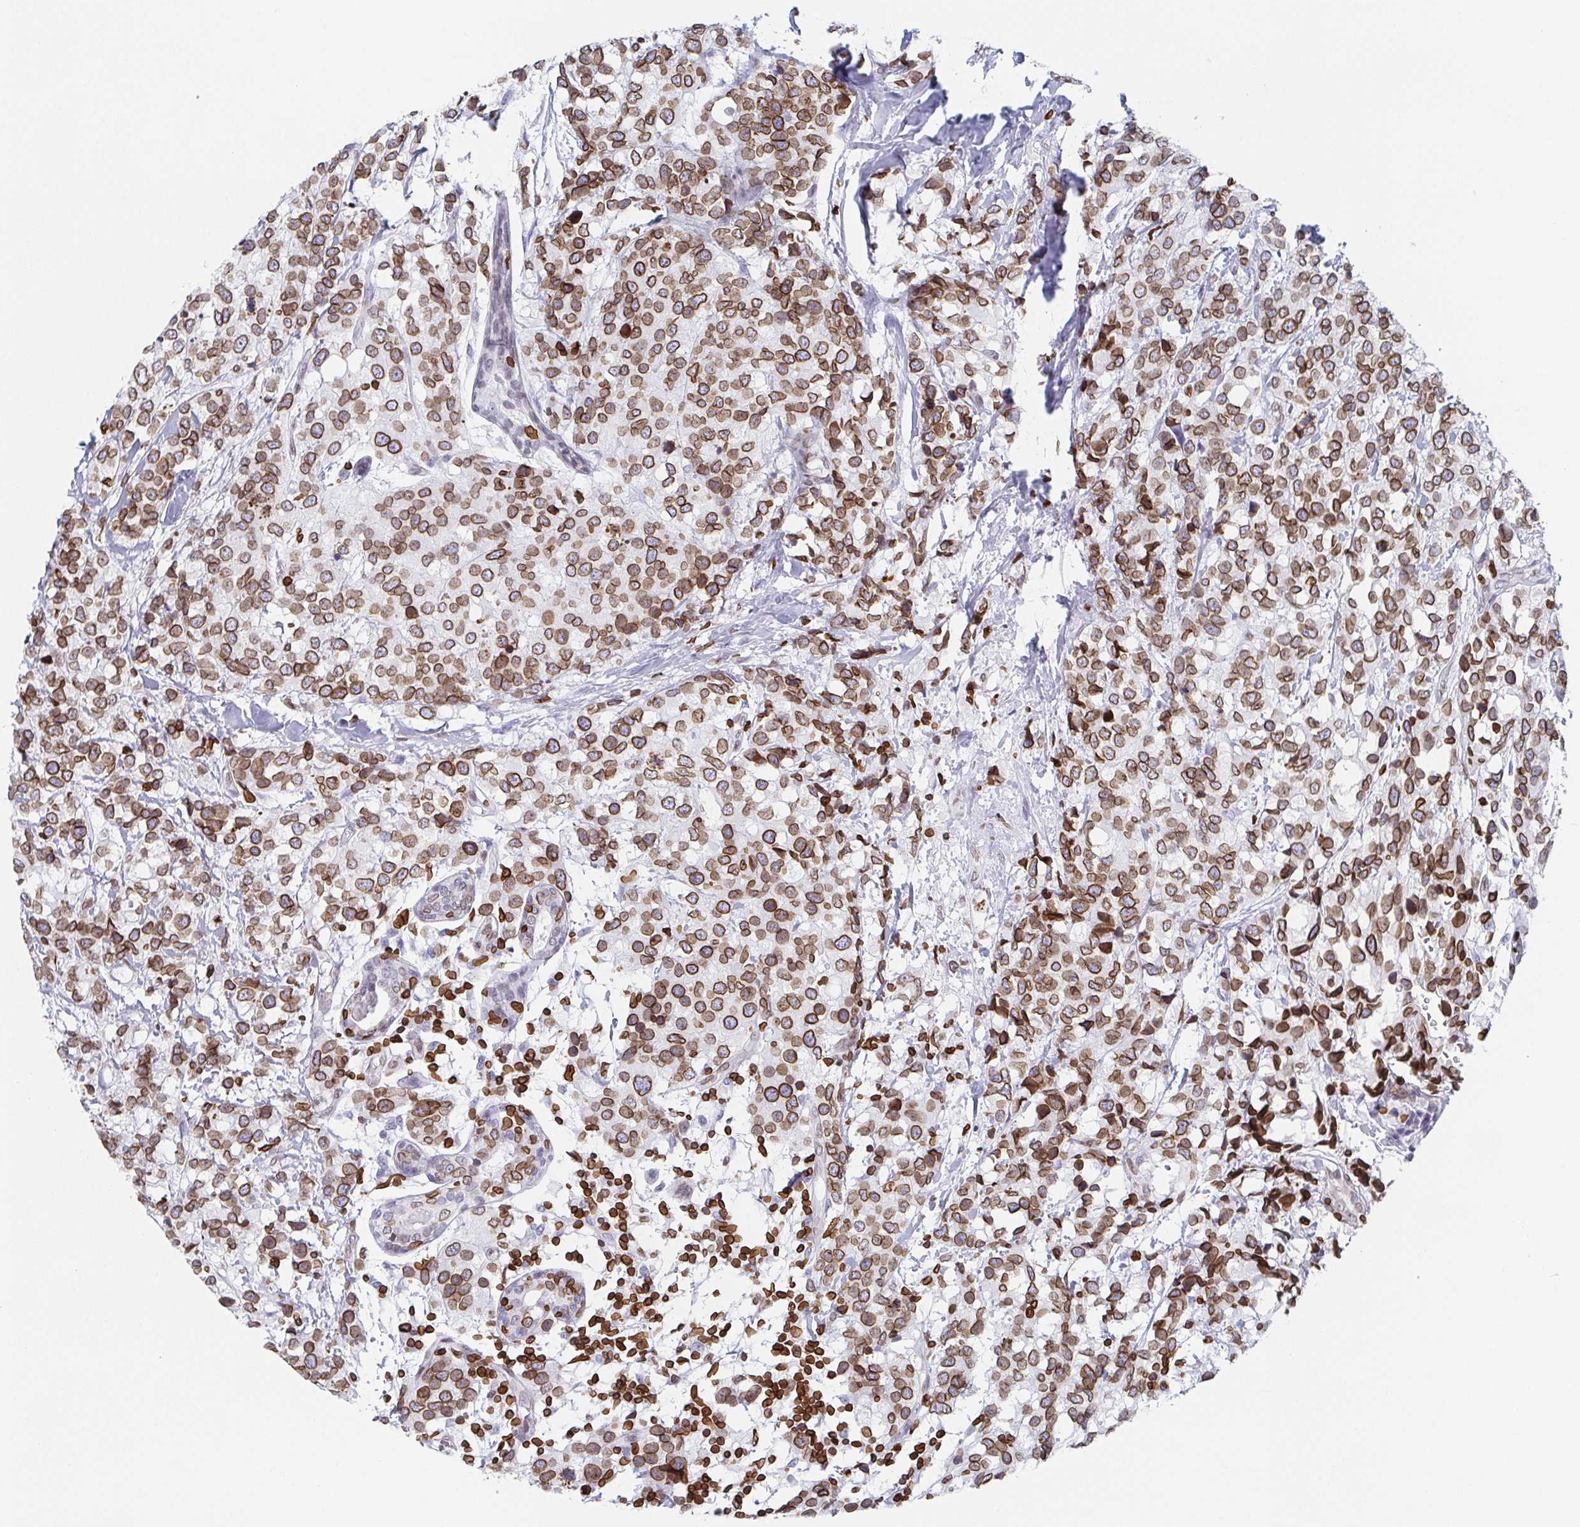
{"staining": {"intensity": "moderate", "quantity": ">75%", "location": "cytoplasmic/membranous,nuclear"}, "tissue": "breast cancer", "cell_type": "Tumor cells", "image_type": "cancer", "snomed": [{"axis": "morphology", "description": "Lobular carcinoma"}, {"axis": "topography", "description": "Breast"}], "caption": "The photomicrograph demonstrates staining of breast cancer (lobular carcinoma), revealing moderate cytoplasmic/membranous and nuclear protein expression (brown color) within tumor cells.", "gene": "BTBD7", "patient": {"sex": "female", "age": 59}}